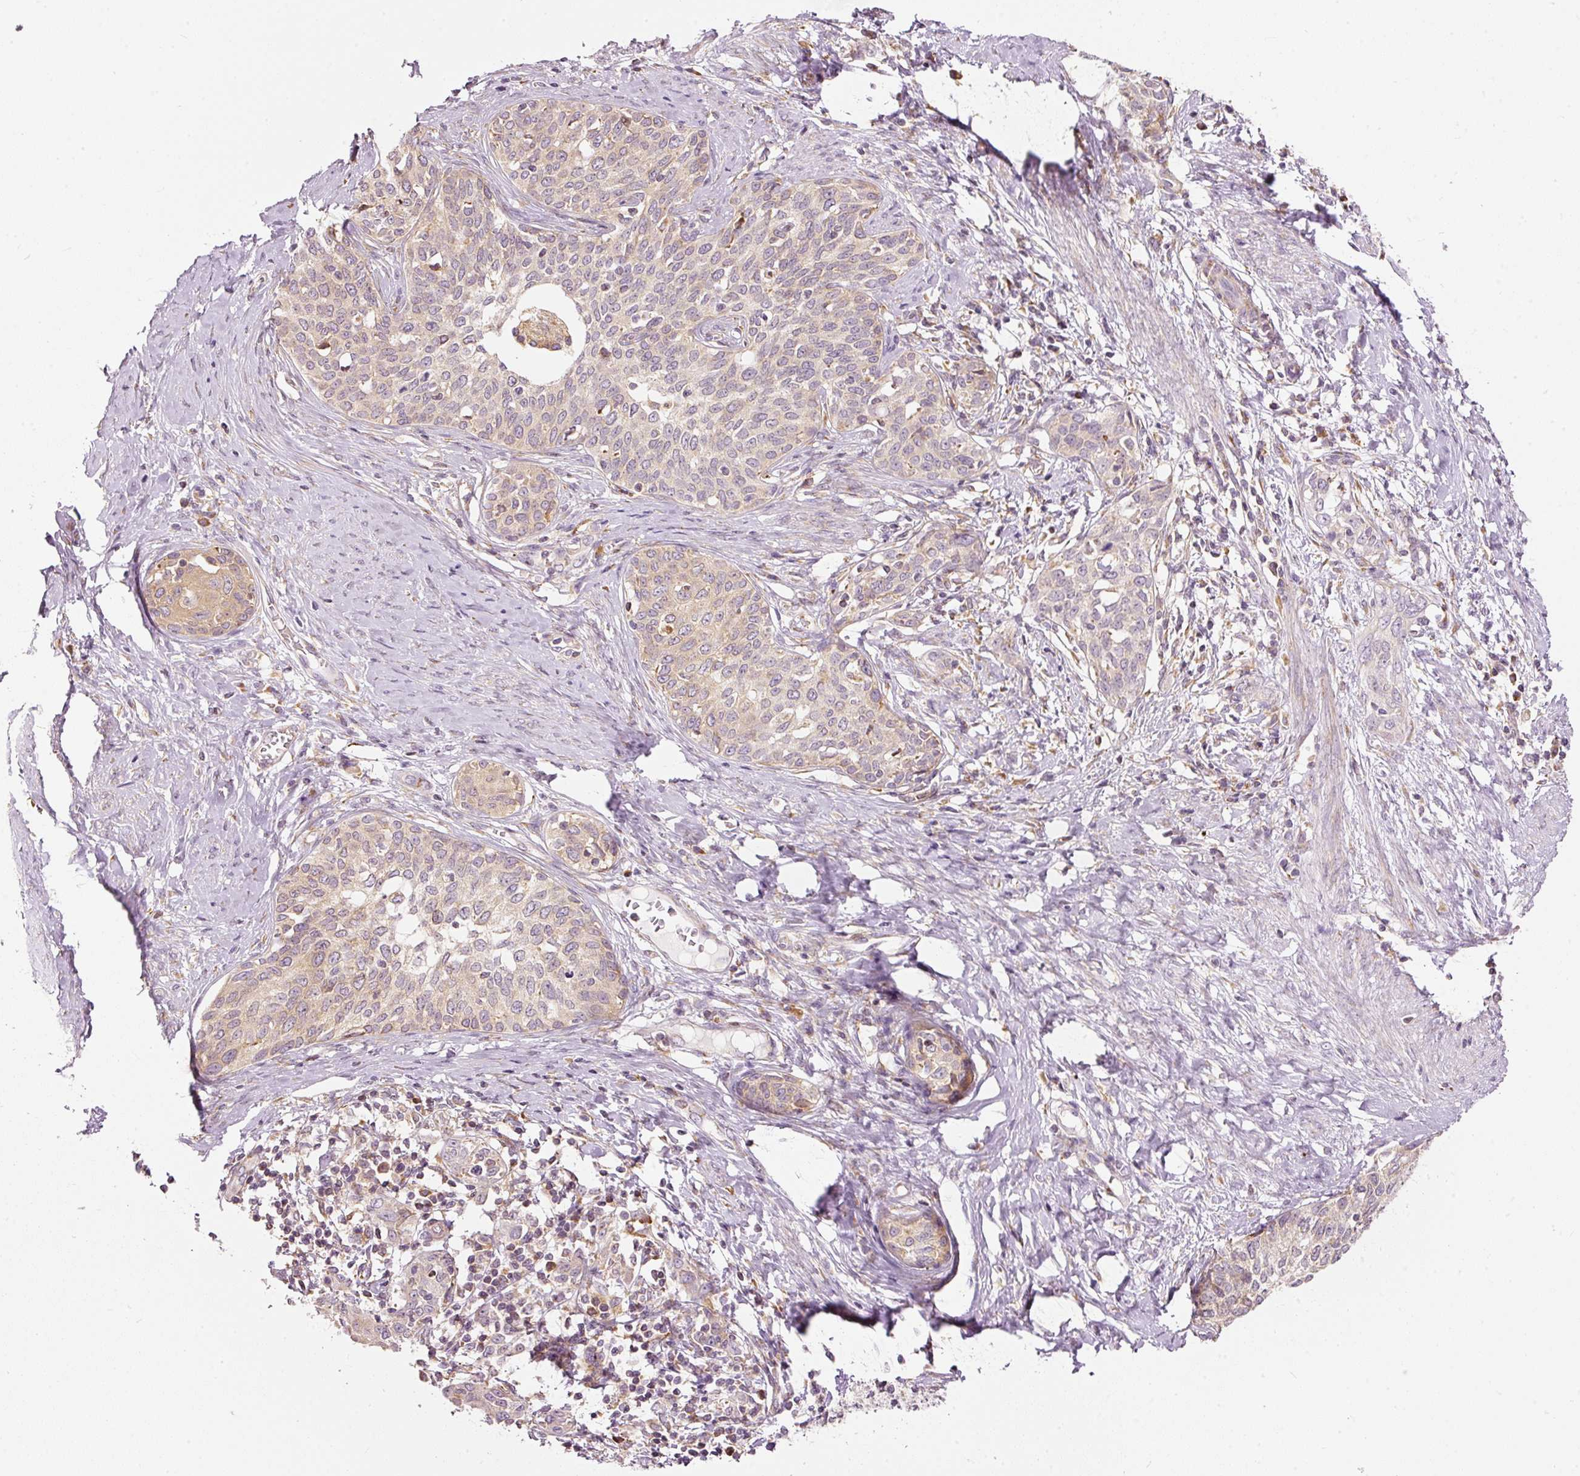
{"staining": {"intensity": "weak", "quantity": "<25%", "location": "cytoplasmic/membranous"}, "tissue": "cervical cancer", "cell_type": "Tumor cells", "image_type": "cancer", "snomed": [{"axis": "morphology", "description": "Squamous cell carcinoma, NOS"}, {"axis": "morphology", "description": "Adenocarcinoma, NOS"}, {"axis": "topography", "description": "Cervix"}], "caption": "DAB immunohistochemical staining of cervical adenocarcinoma displays no significant staining in tumor cells.", "gene": "SNAPC5", "patient": {"sex": "female", "age": 52}}